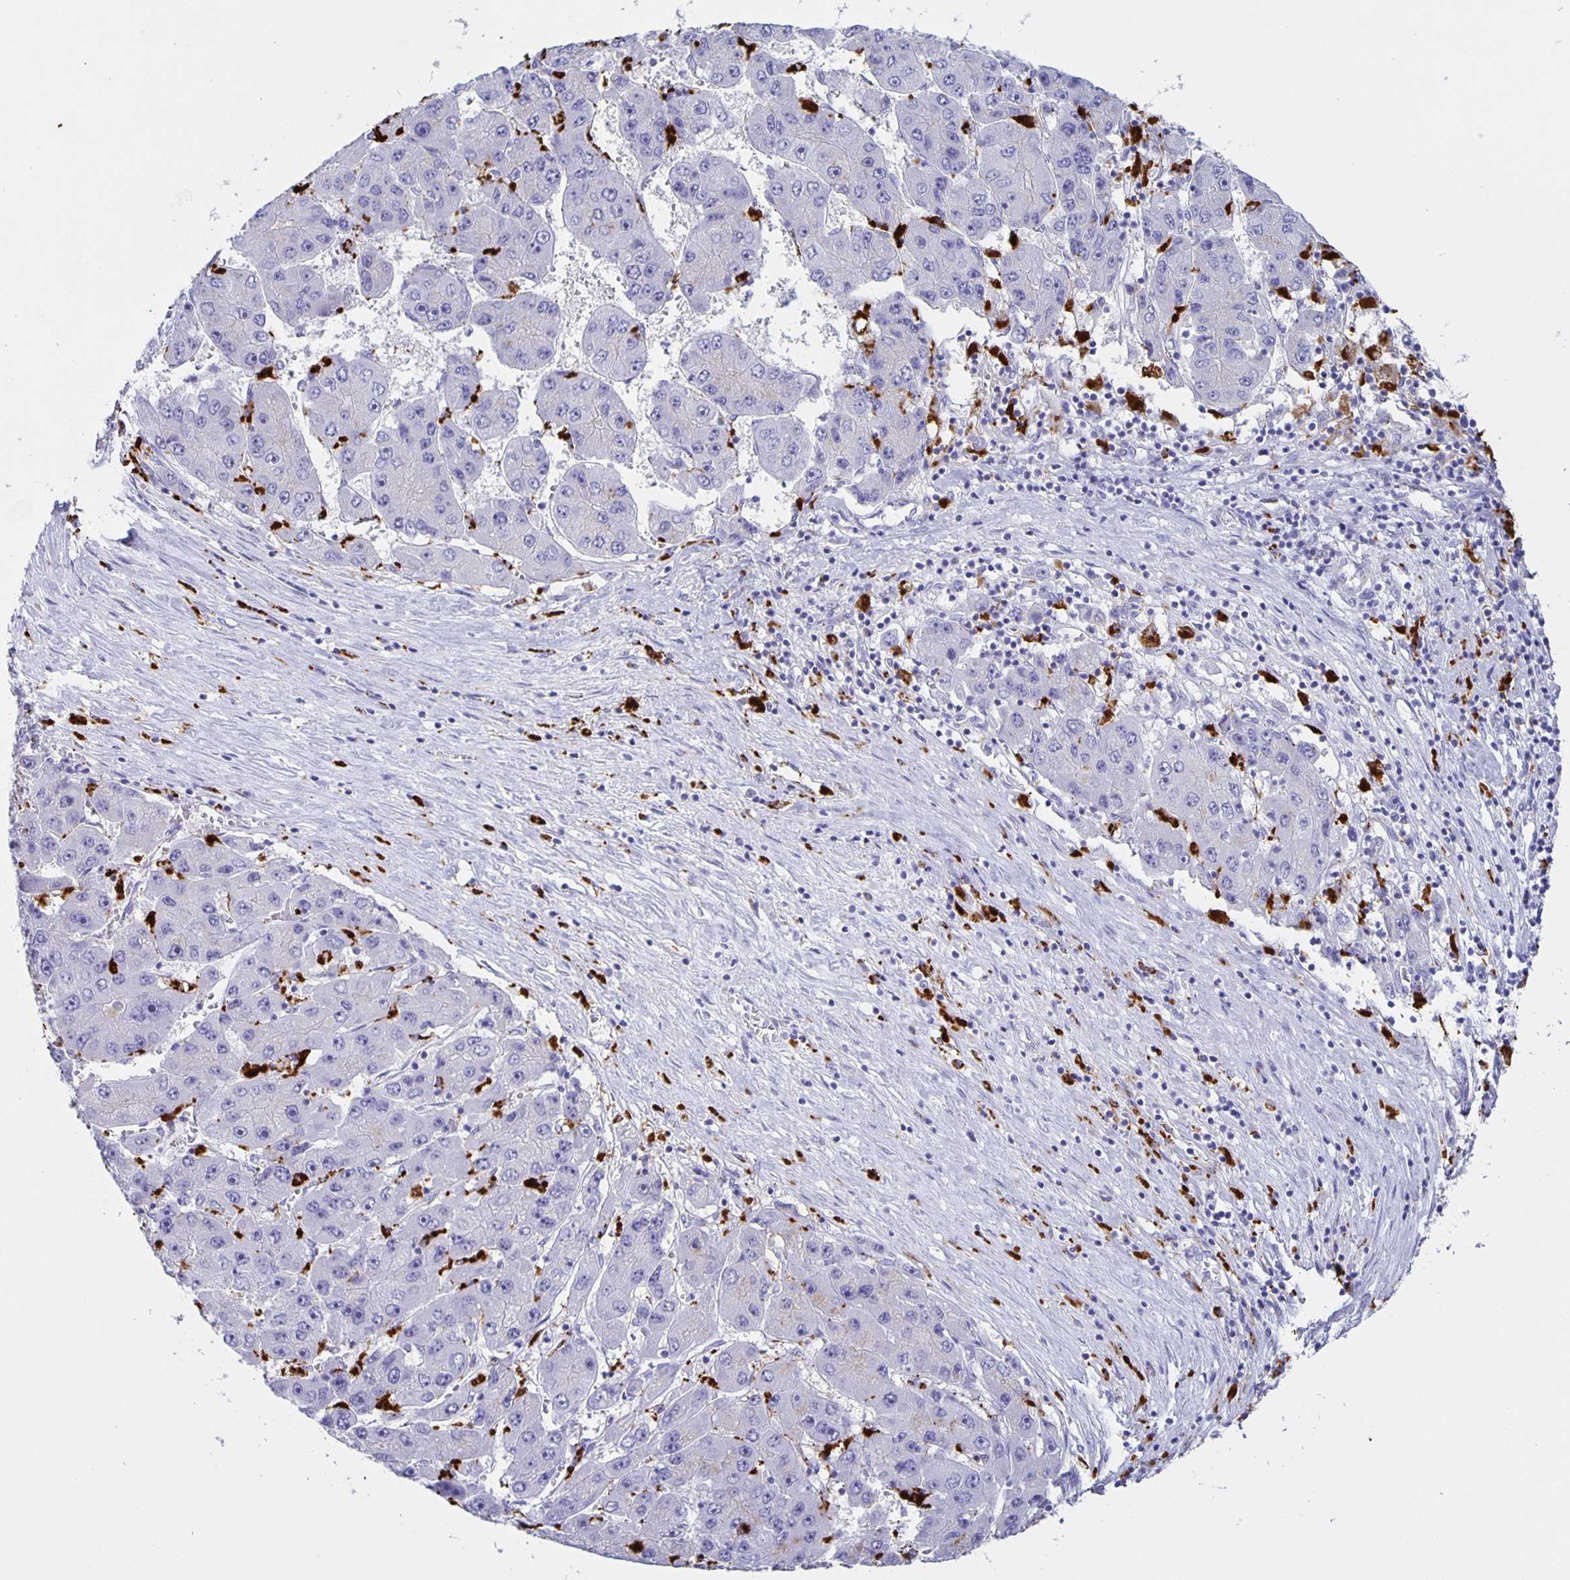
{"staining": {"intensity": "negative", "quantity": "none", "location": "none"}, "tissue": "liver cancer", "cell_type": "Tumor cells", "image_type": "cancer", "snomed": [{"axis": "morphology", "description": "Carcinoma, Hepatocellular, NOS"}, {"axis": "topography", "description": "Liver"}], "caption": "Micrograph shows no protein positivity in tumor cells of liver cancer (hepatocellular carcinoma) tissue.", "gene": "LIPA", "patient": {"sex": "female", "age": 61}}